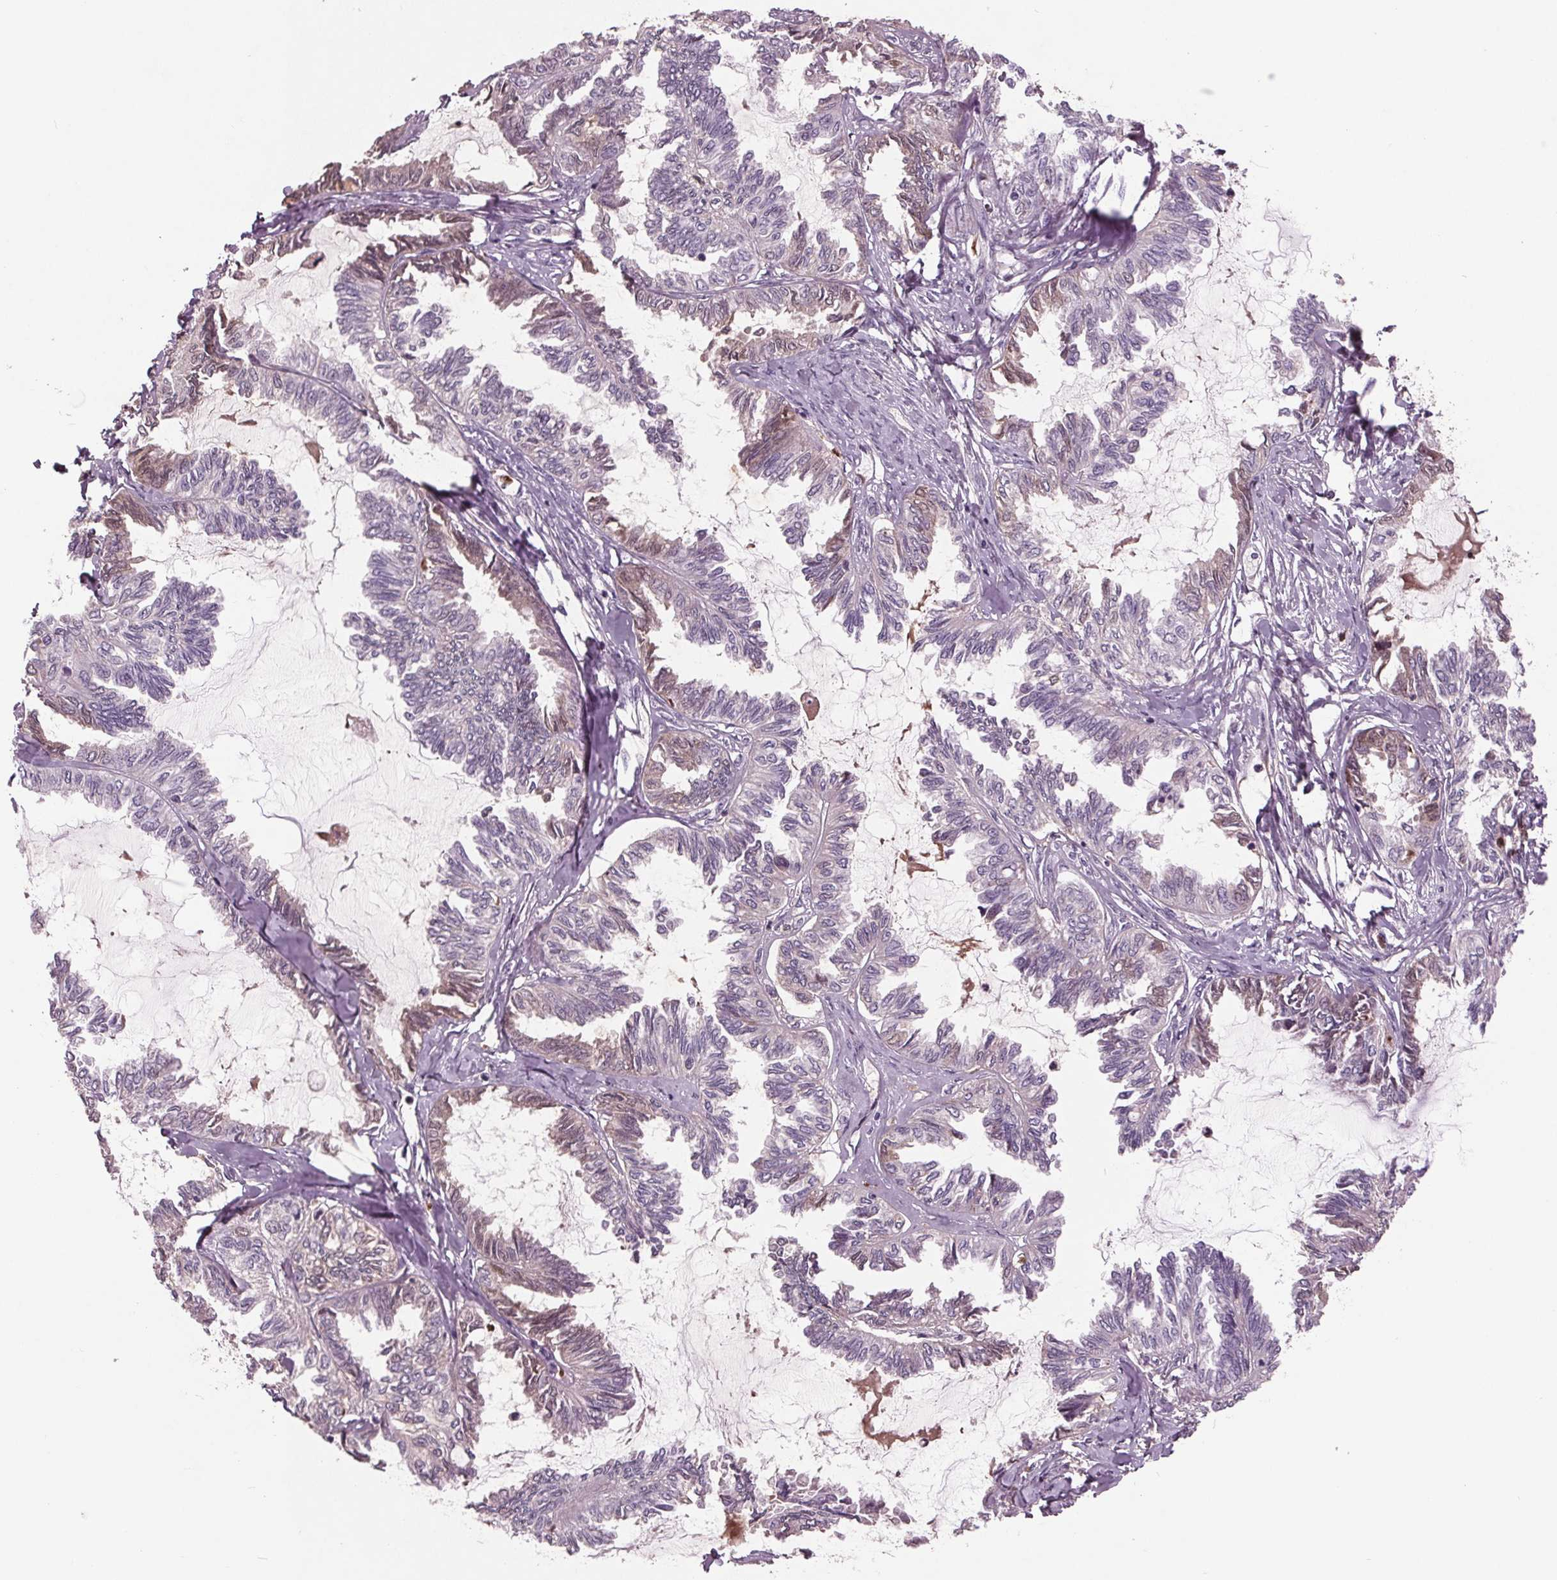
{"staining": {"intensity": "weak", "quantity": "<25%", "location": "cytoplasmic/membranous"}, "tissue": "ovarian cancer", "cell_type": "Tumor cells", "image_type": "cancer", "snomed": [{"axis": "morphology", "description": "Carcinoma, endometroid"}, {"axis": "topography", "description": "Ovary"}], "caption": "Immunohistochemistry histopathology image of neoplastic tissue: ovarian cancer stained with DAB demonstrates no significant protein staining in tumor cells.", "gene": "C6", "patient": {"sex": "female", "age": 70}}